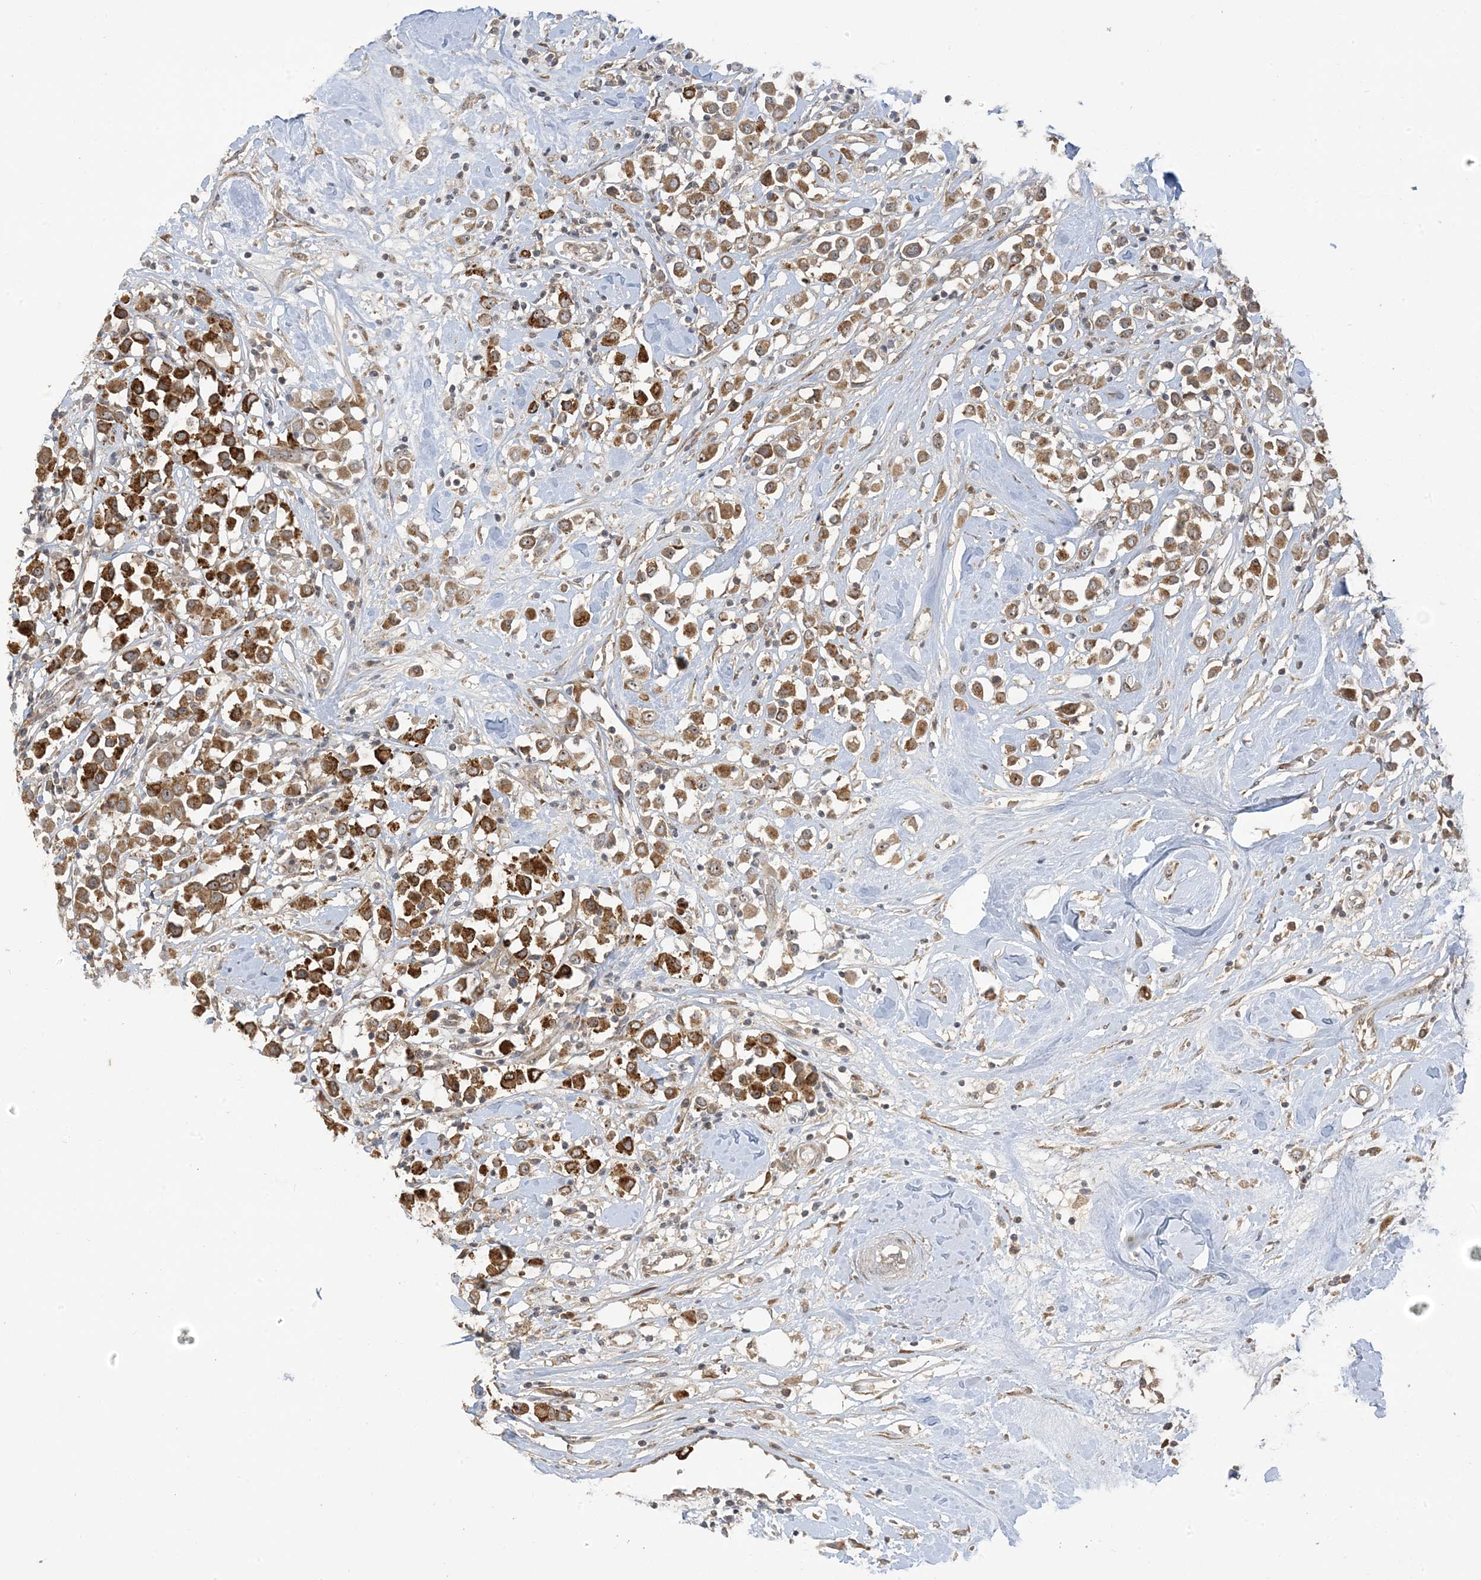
{"staining": {"intensity": "strong", "quantity": ">75%", "location": "cytoplasmic/membranous"}, "tissue": "breast cancer", "cell_type": "Tumor cells", "image_type": "cancer", "snomed": [{"axis": "morphology", "description": "Duct carcinoma"}, {"axis": "topography", "description": "Breast"}], "caption": "The histopathology image reveals immunohistochemical staining of breast intraductal carcinoma. There is strong cytoplasmic/membranous expression is present in about >75% of tumor cells.", "gene": "ECM2", "patient": {"sex": "female", "age": 61}}